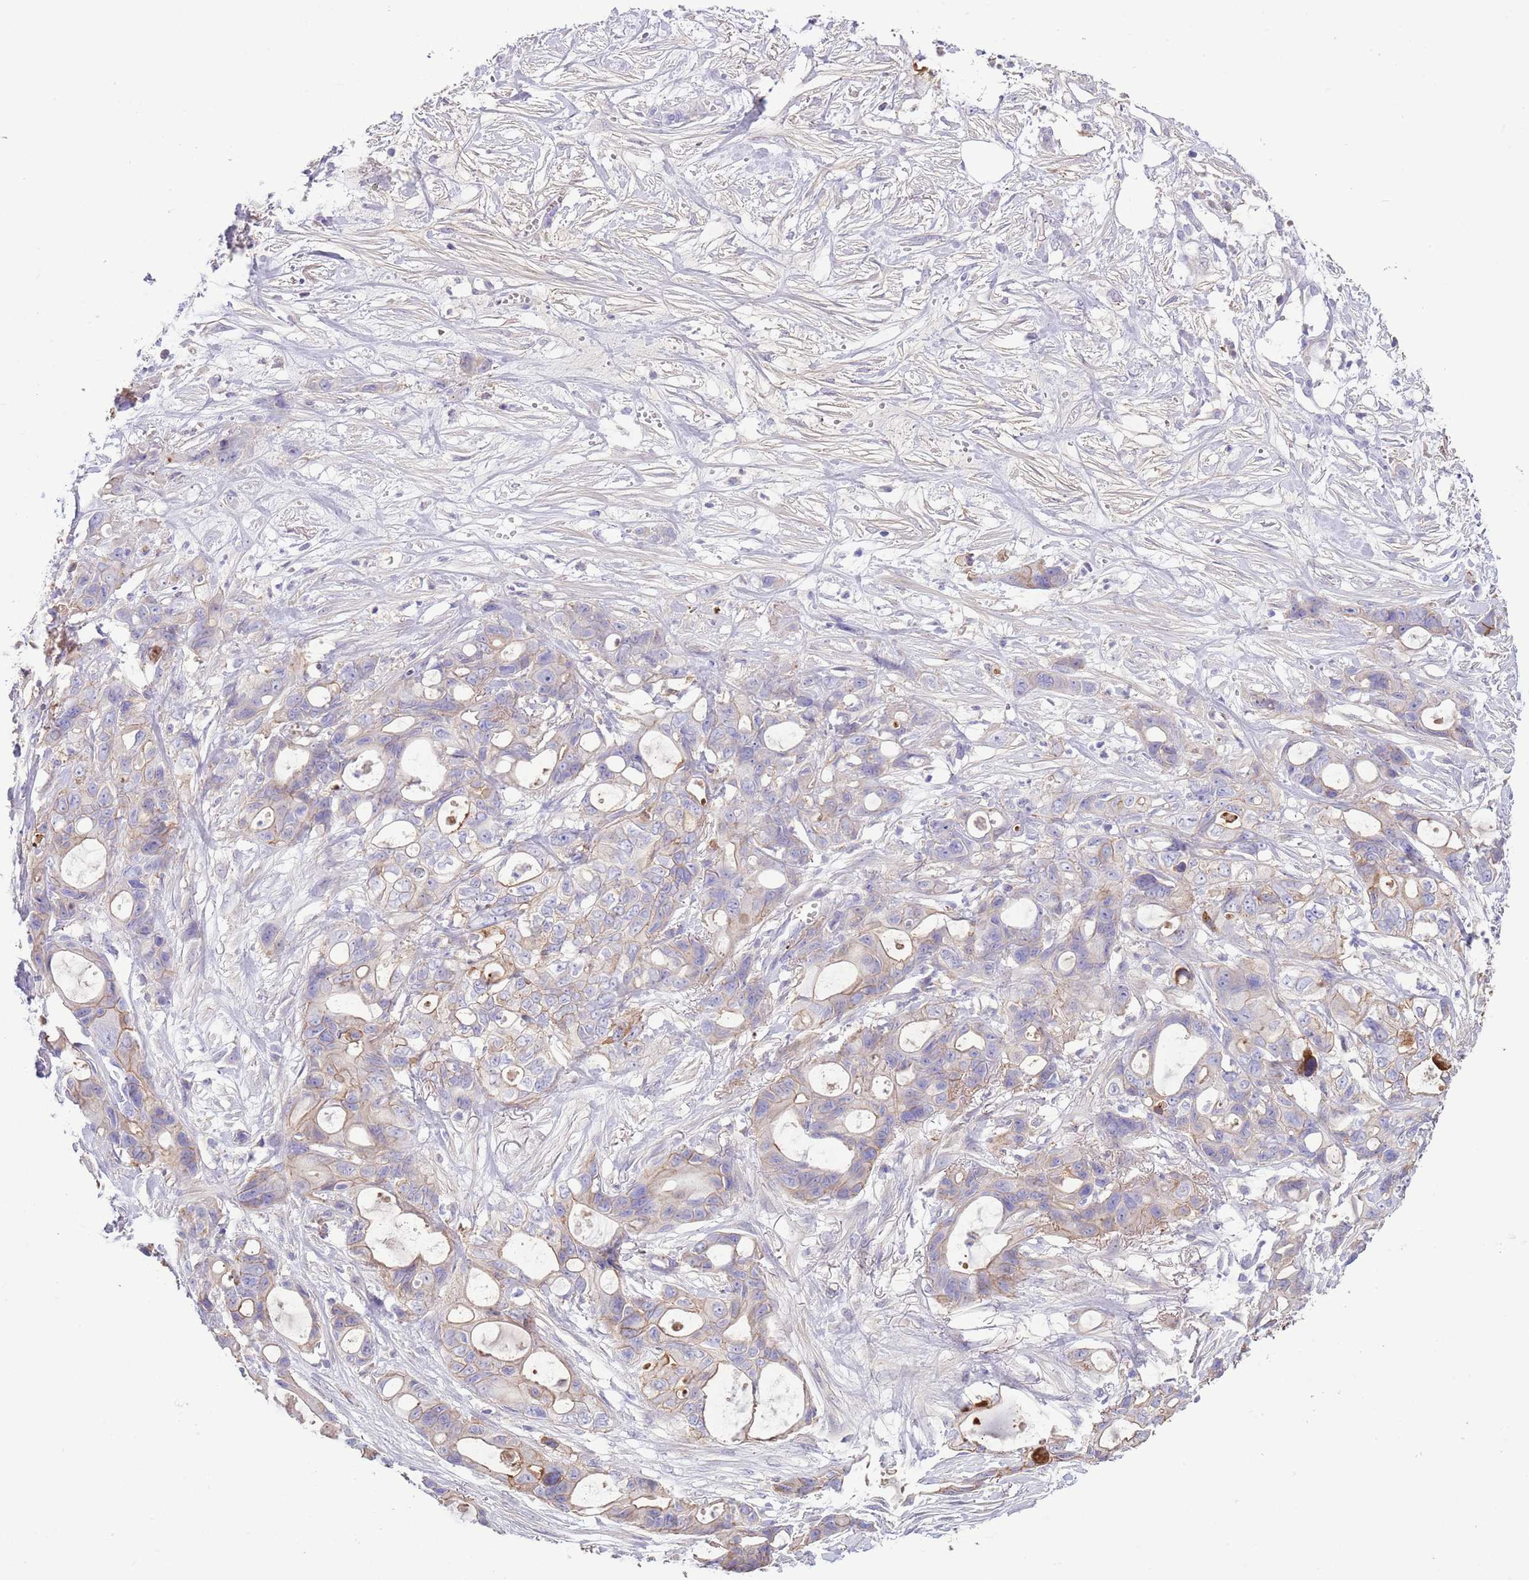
{"staining": {"intensity": "weak", "quantity": "25%-75%", "location": "cytoplasmic/membranous"}, "tissue": "ovarian cancer", "cell_type": "Tumor cells", "image_type": "cancer", "snomed": [{"axis": "morphology", "description": "Cystadenocarcinoma, mucinous, NOS"}, {"axis": "topography", "description": "Ovary"}], "caption": "Immunohistochemical staining of mucinous cystadenocarcinoma (ovarian) displays low levels of weak cytoplasmic/membranous protein staining in about 25%-75% of tumor cells. The protein is shown in brown color, while the nuclei are stained blue.", "gene": "IGF1", "patient": {"sex": "female", "age": 70}}